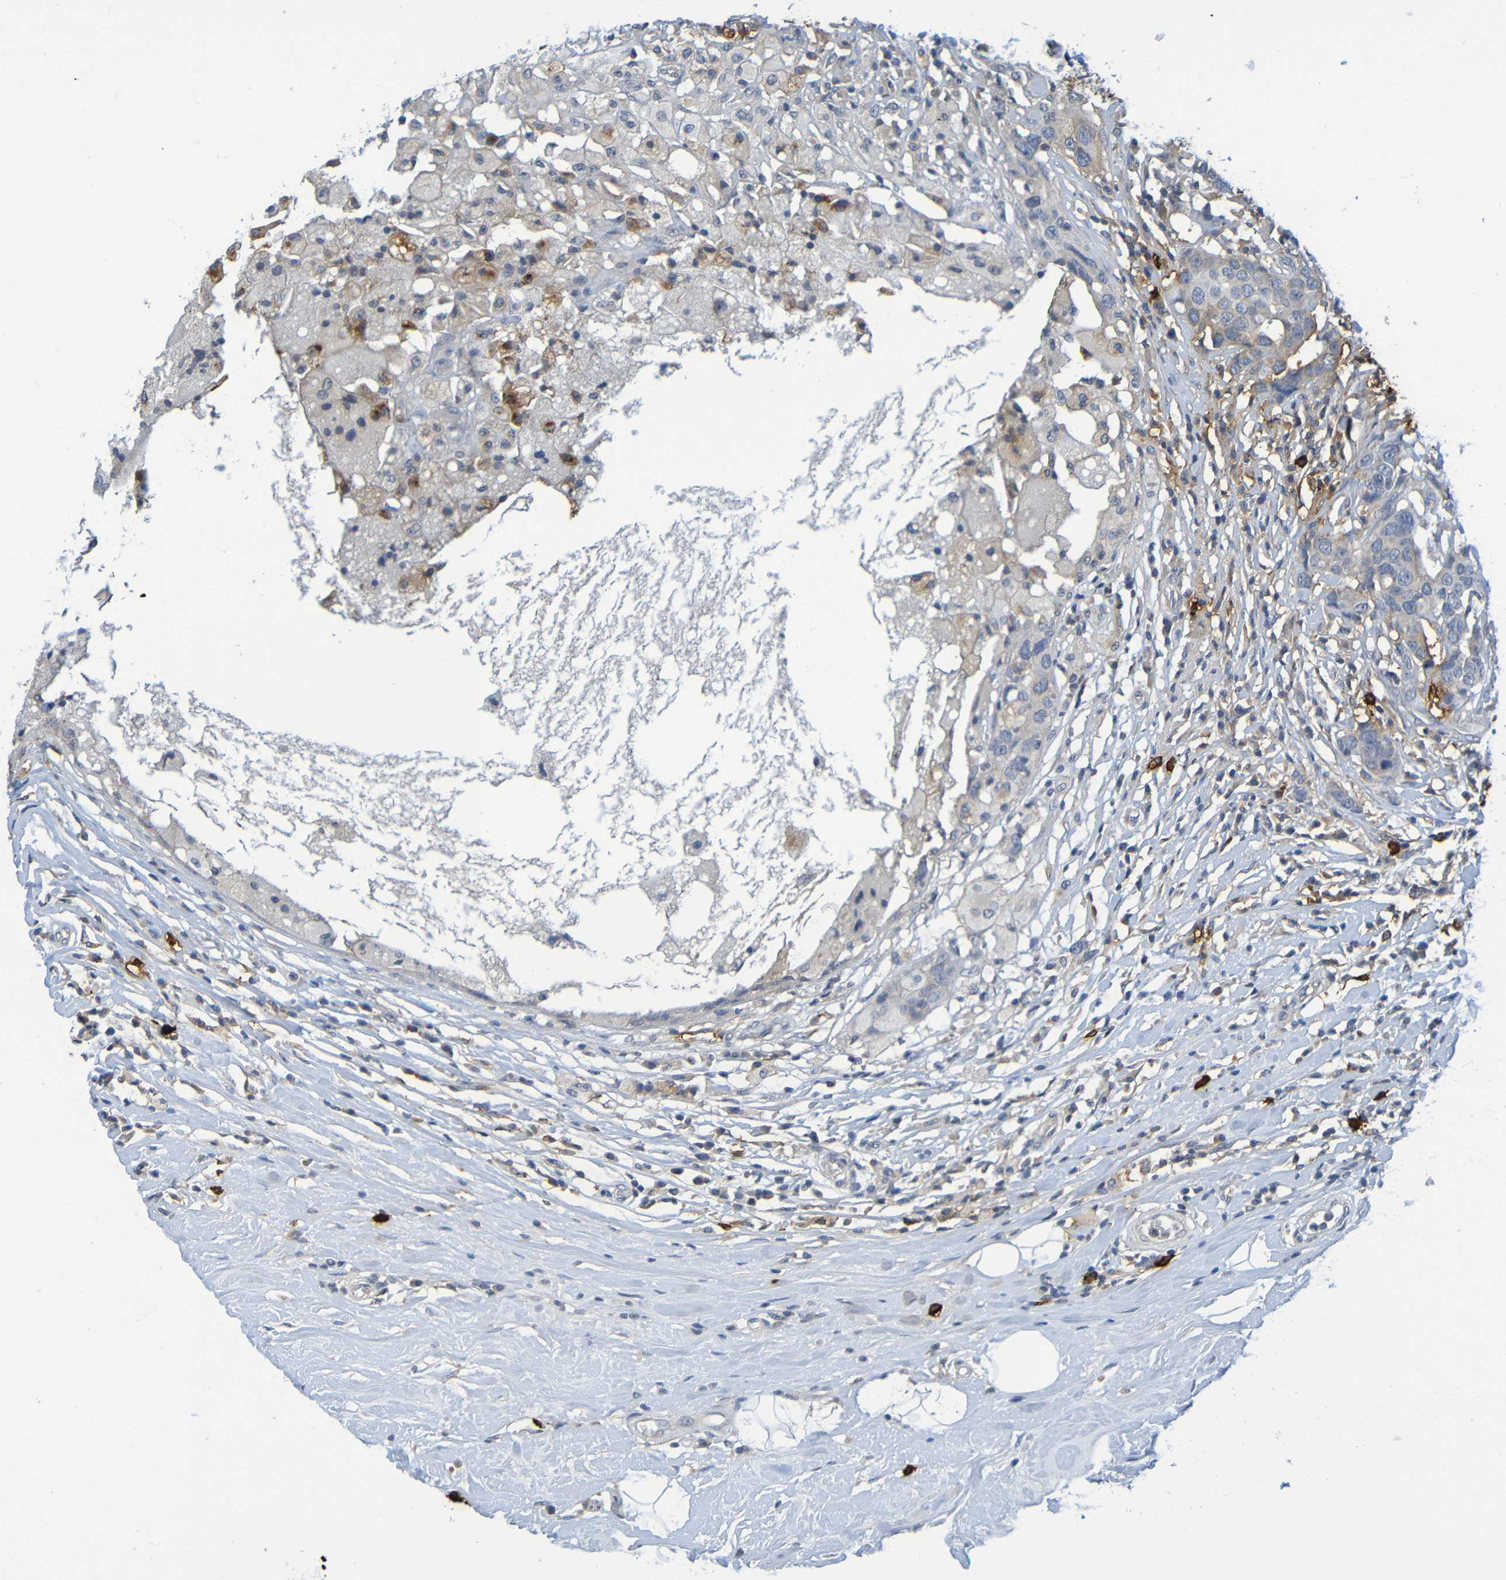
{"staining": {"intensity": "moderate", "quantity": "<25%", "location": "cytoplasmic/membranous"}, "tissue": "breast cancer", "cell_type": "Tumor cells", "image_type": "cancer", "snomed": [{"axis": "morphology", "description": "Duct carcinoma"}, {"axis": "topography", "description": "Breast"}], "caption": "A histopathology image showing moderate cytoplasmic/membranous positivity in approximately <25% of tumor cells in breast cancer, as visualized by brown immunohistochemical staining.", "gene": "C3AR1", "patient": {"sex": "female", "age": 27}}